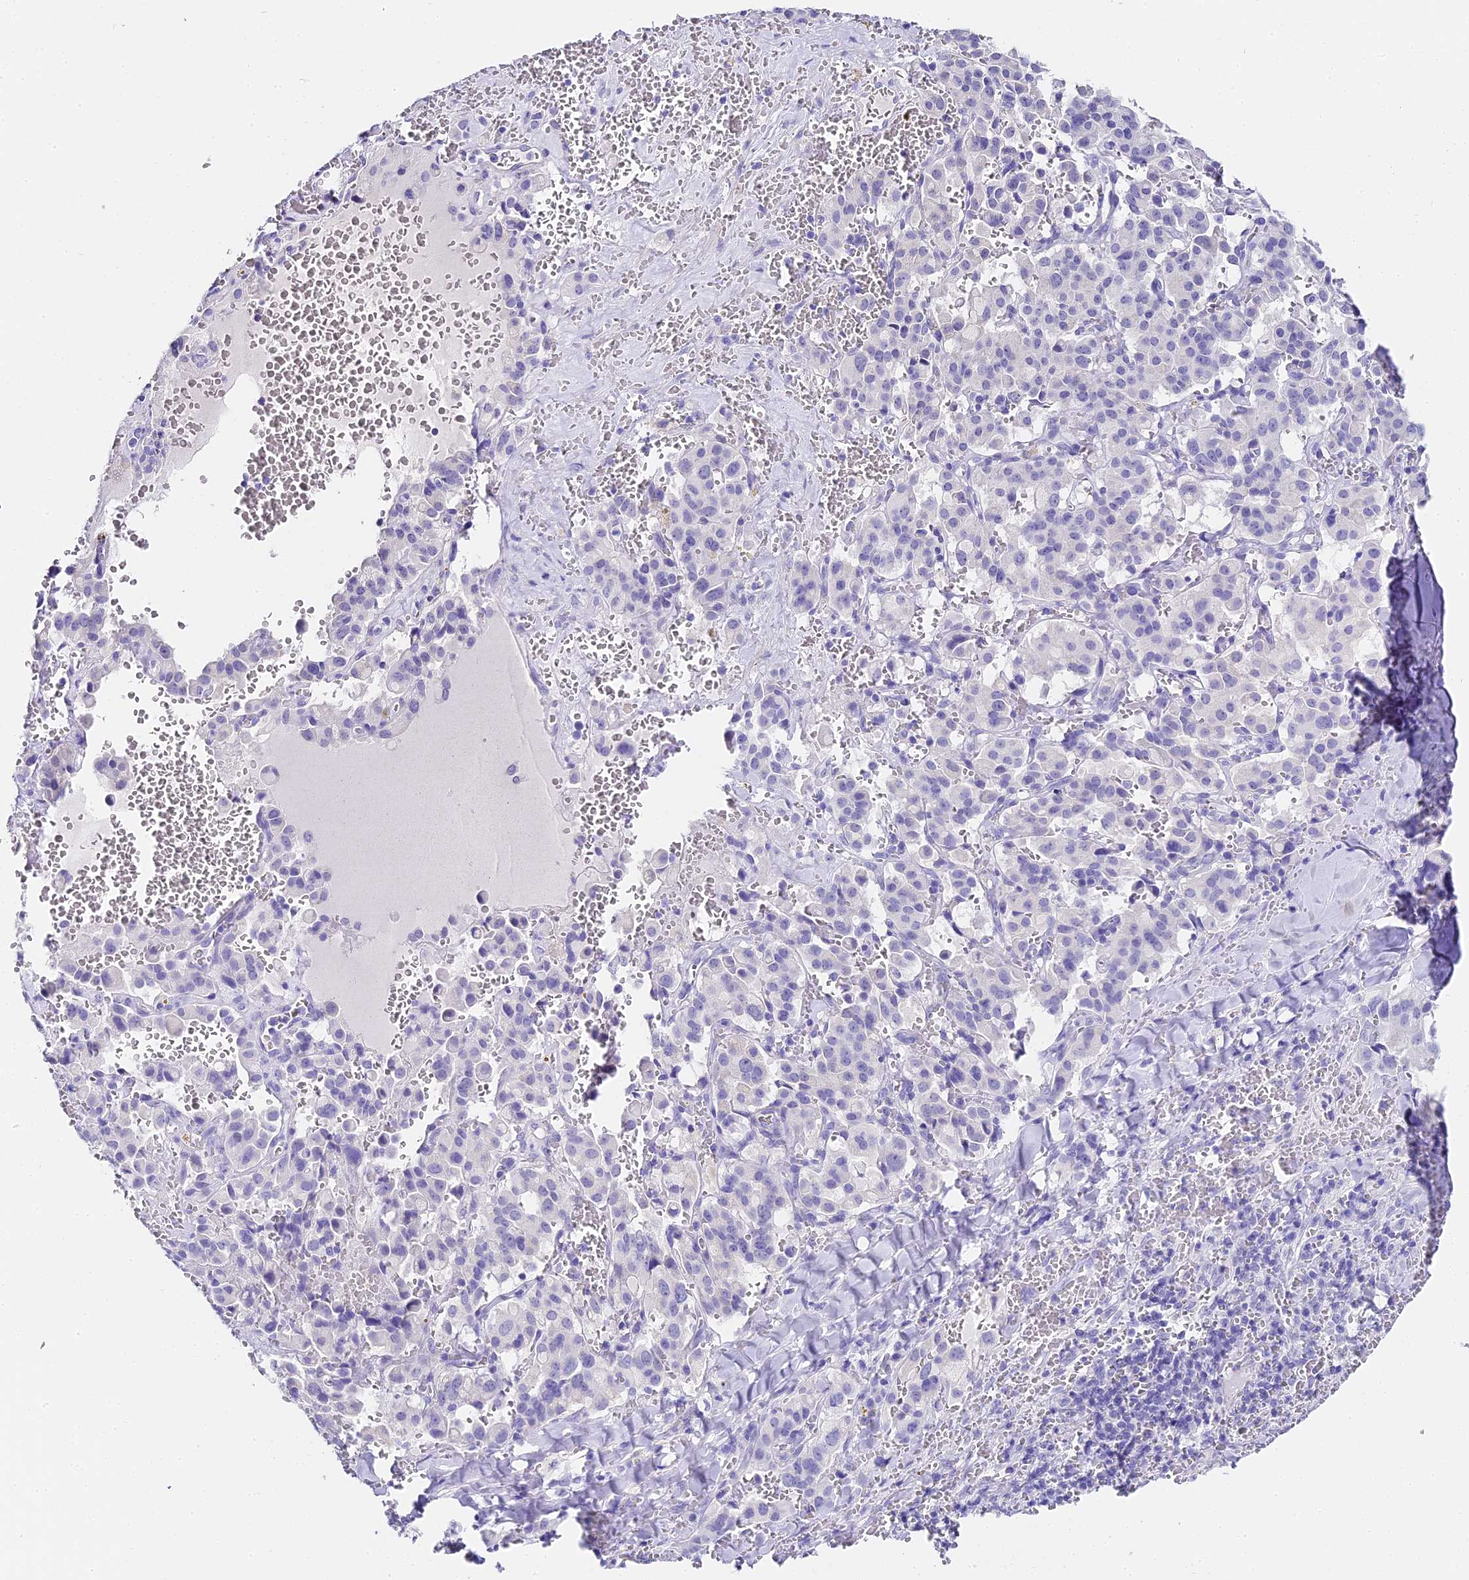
{"staining": {"intensity": "negative", "quantity": "none", "location": "none"}, "tissue": "pancreatic cancer", "cell_type": "Tumor cells", "image_type": "cancer", "snomed": [{"axis": "morphology", "description": "Adenocarcinoma, NOS"}, {"axis": "topography", "description": "Pancreas"}], "caption": "Pancreatic cancer was stained to show a protein in brown. There is no significant expression in tumor cells.", "gene": "ABHD14A-ACY1", "patient": {"sex": "male", "age": 65}}